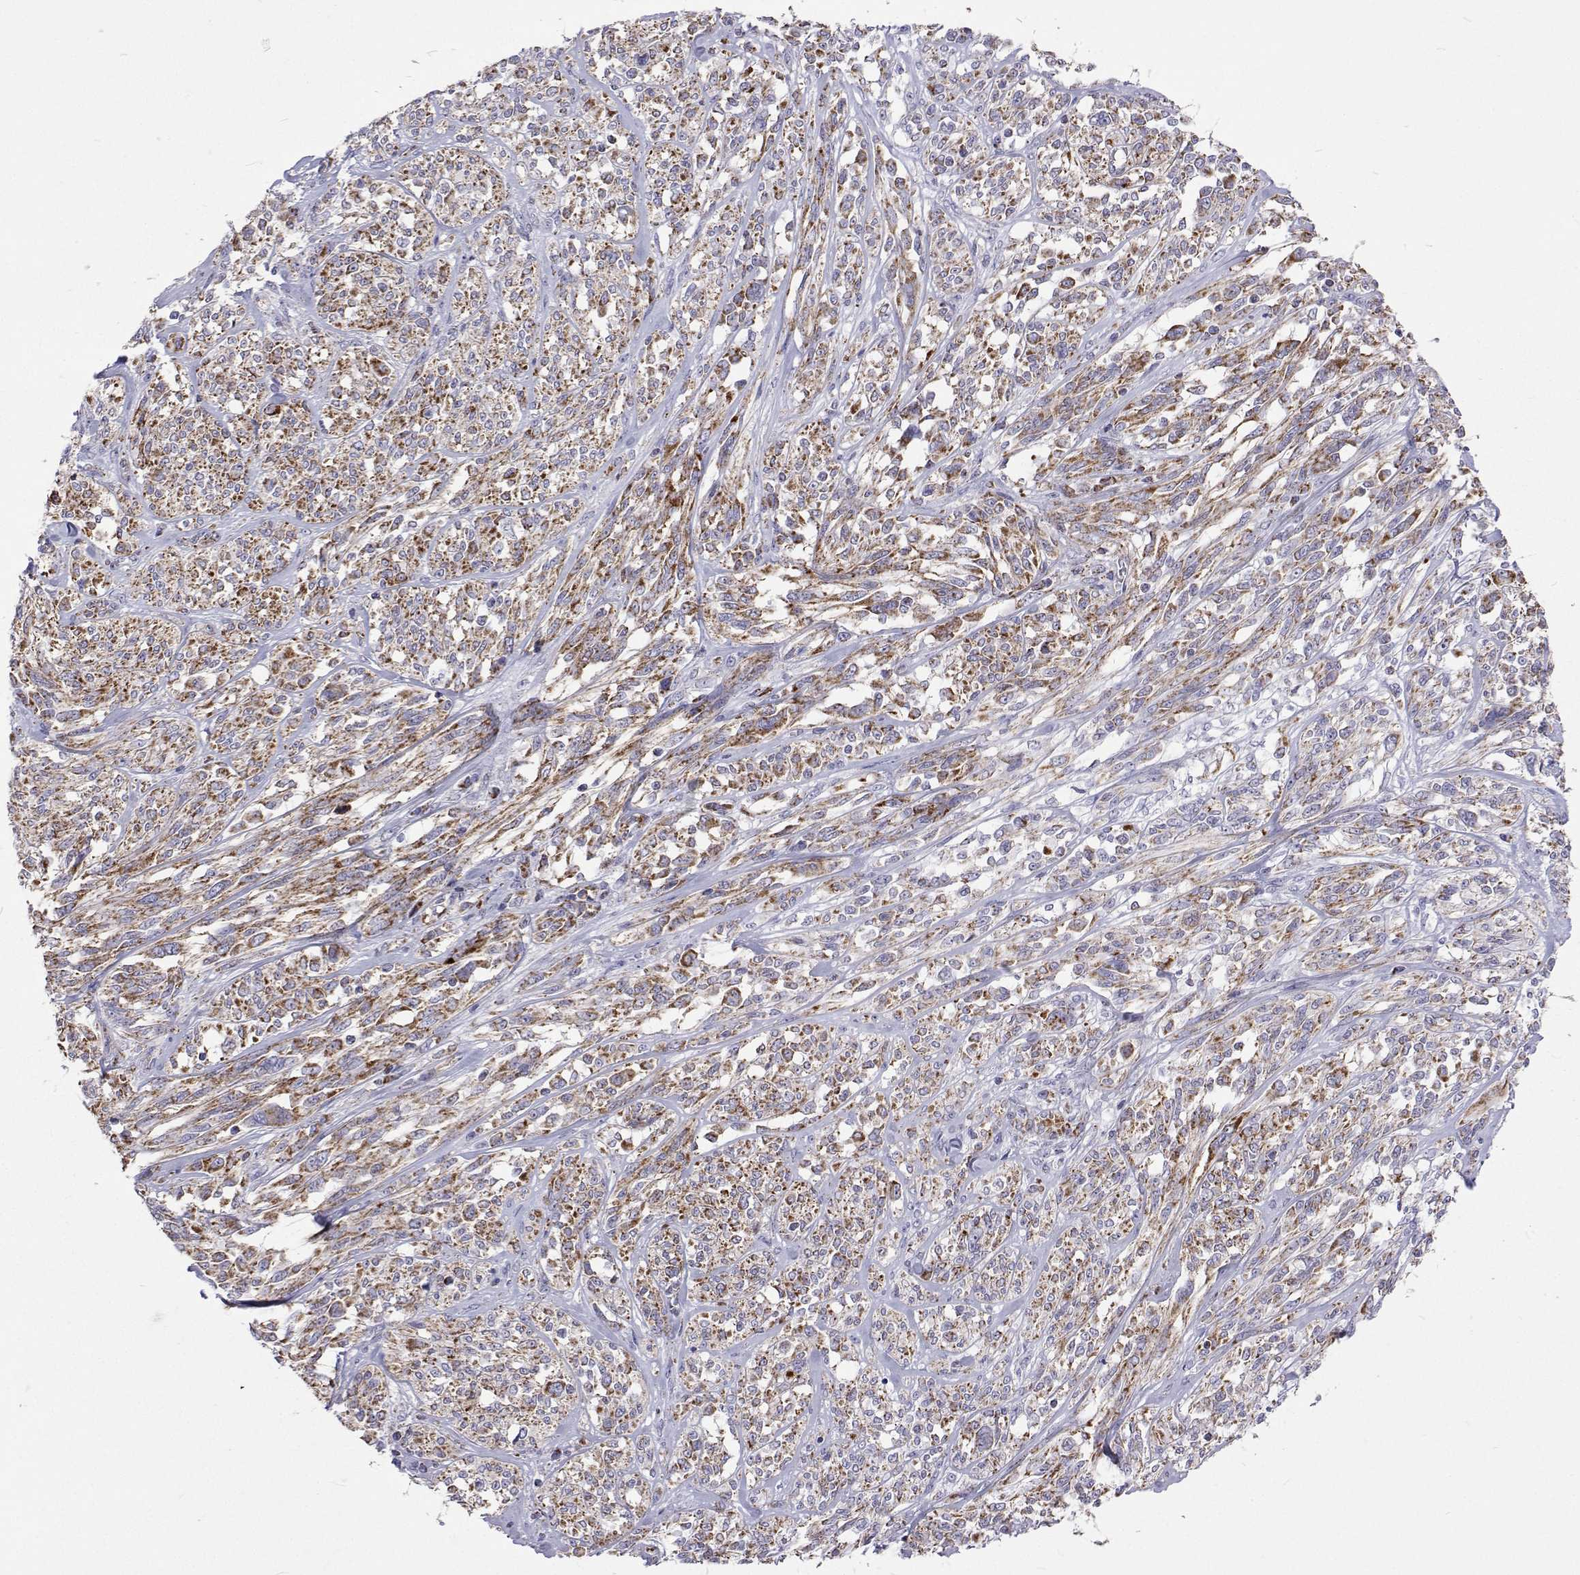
{"staining": {"intensity": "moderate", "quantity": ">75%", "location": "cytoplasmic/membranous"}, "tissue": "melanoma", "cell_type": "Tumor cells", "image_type": "cancer", "snomed": [{"axis": "morphology", "description": "Malignant melanoma, NOS"}, {"axis": "topography", "description": "Skin"}], "caption": "Immunohistochemistry staining of malignant melanoma, which exhibits medium levels of moderate cytoplasmic/membranous staining in approximately >75% of tumor cells indicating moderate cytoplasmic/membranous protein staining. The staining was performed using DAB (brown) for protein detection and nuclei were counterstained in hematoxylin (blue).", "gene": "MCCC2", "patient": {"sex": "female", "age": 91}}